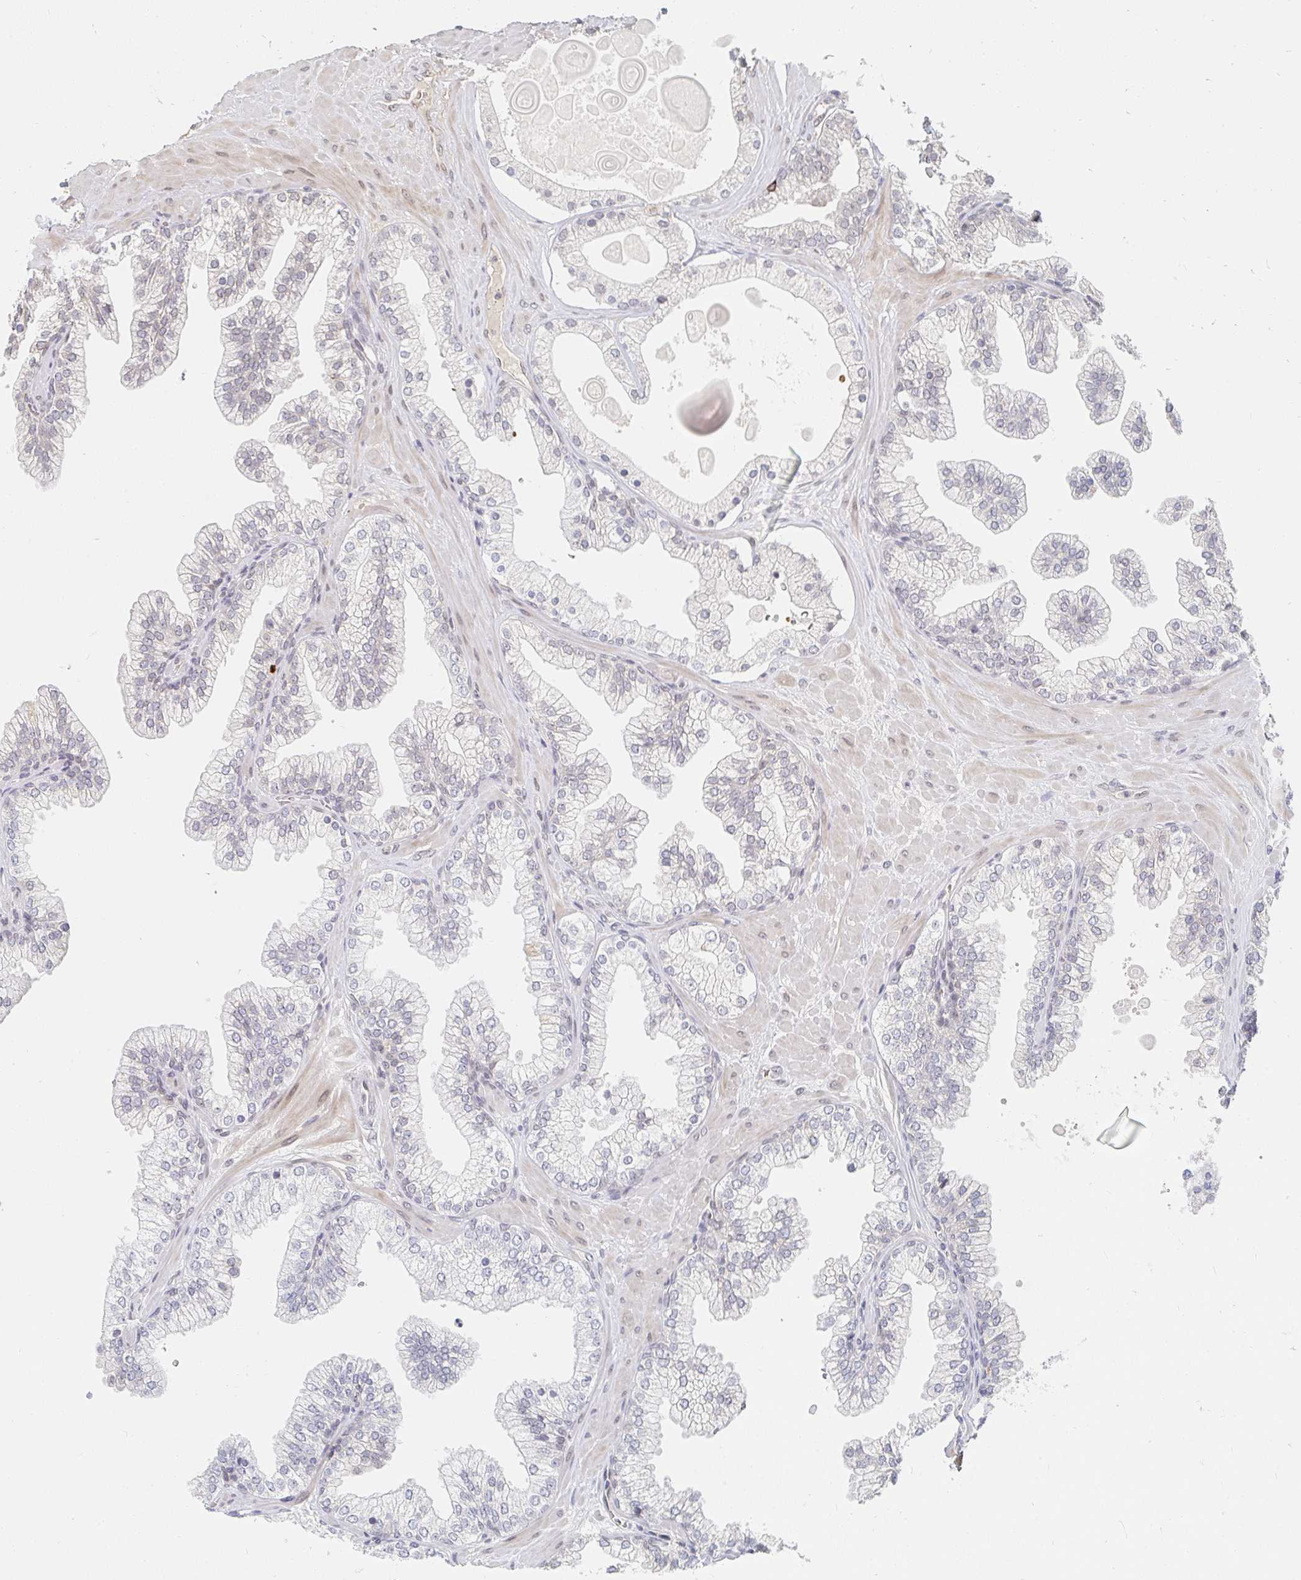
{"staining": {"intensity": "weak", "quantity": "<25%", "location": "nuclear"}, "tissue": "prostate", "cell_type": "Glandular cells", "image_type": "normal", "snomed": [{"axis": "morphology", "description": "Normal tissue, NOS"}, {"axis": "topography", "description": "Prostate"}, {"axis": "topography", "description": "Peripheral nerve tissue"}], "caption": "High power microscopy image of an immunohistochemistry image of normal prostate, revealing no significant staining in glandular cells.", "gene": "CHD2", "patient": {"sex": "male", "age": 61}}